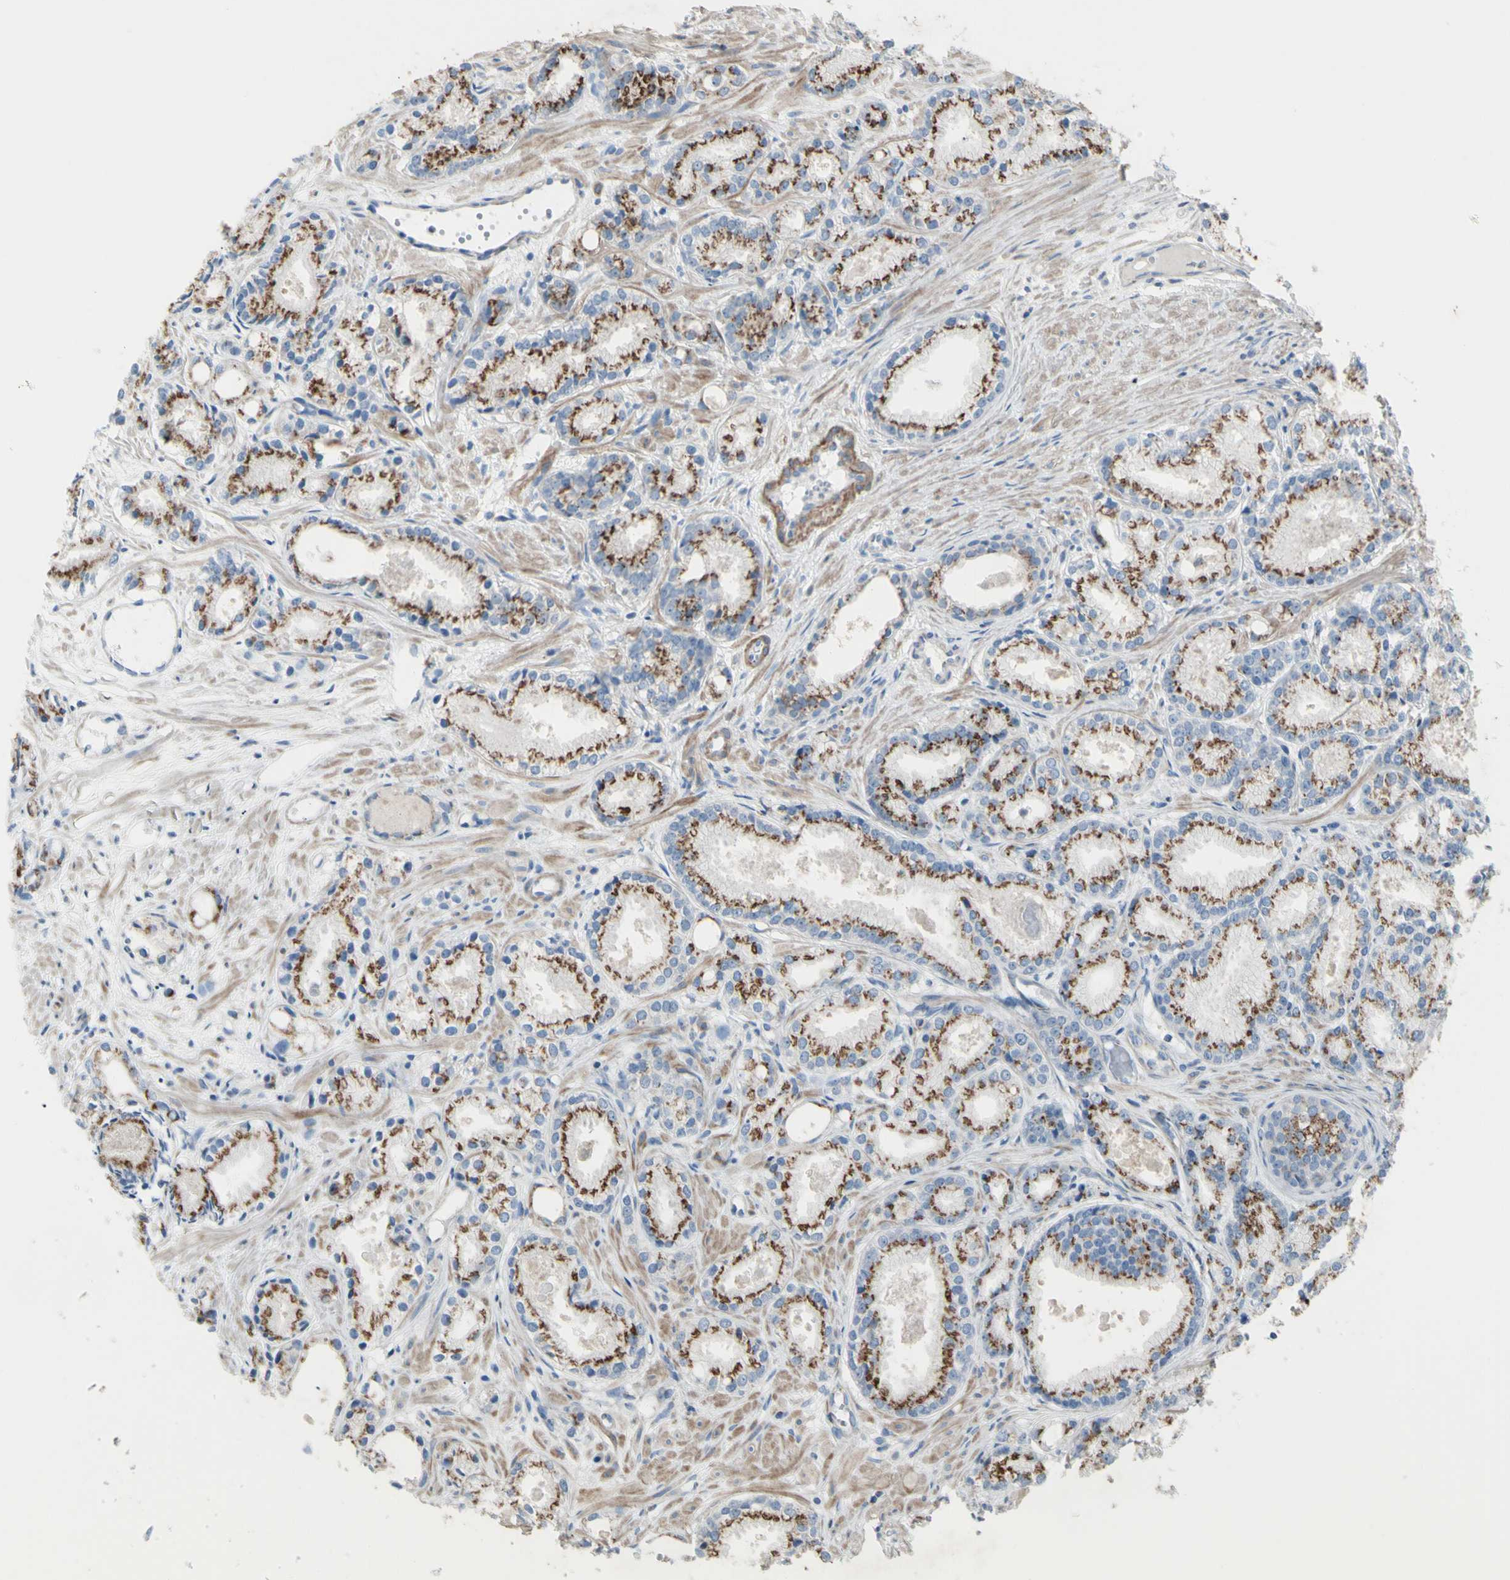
{"staining": {"intensity": "moderate", "quantity": ">75%", "location": "cytoplasmic/membranous"}, "tissue": "prostate cancer", "cell_type": "Tumor cells", "image_type": "cancer", "snomed": [{"axis": "morphology", "description": "Adenocarcinoma, Low grade"}, {"axis": "topography", "description": "Prostate"}], "caption": "Moderate cytoplasmic/membranous staining for a protein is present in about >75% of tumor cells of low-grade adenocarcinoma (prostate) using IHC.", "gene": "B4GALT3", "patient": {"sex": "male", "age": 72}}